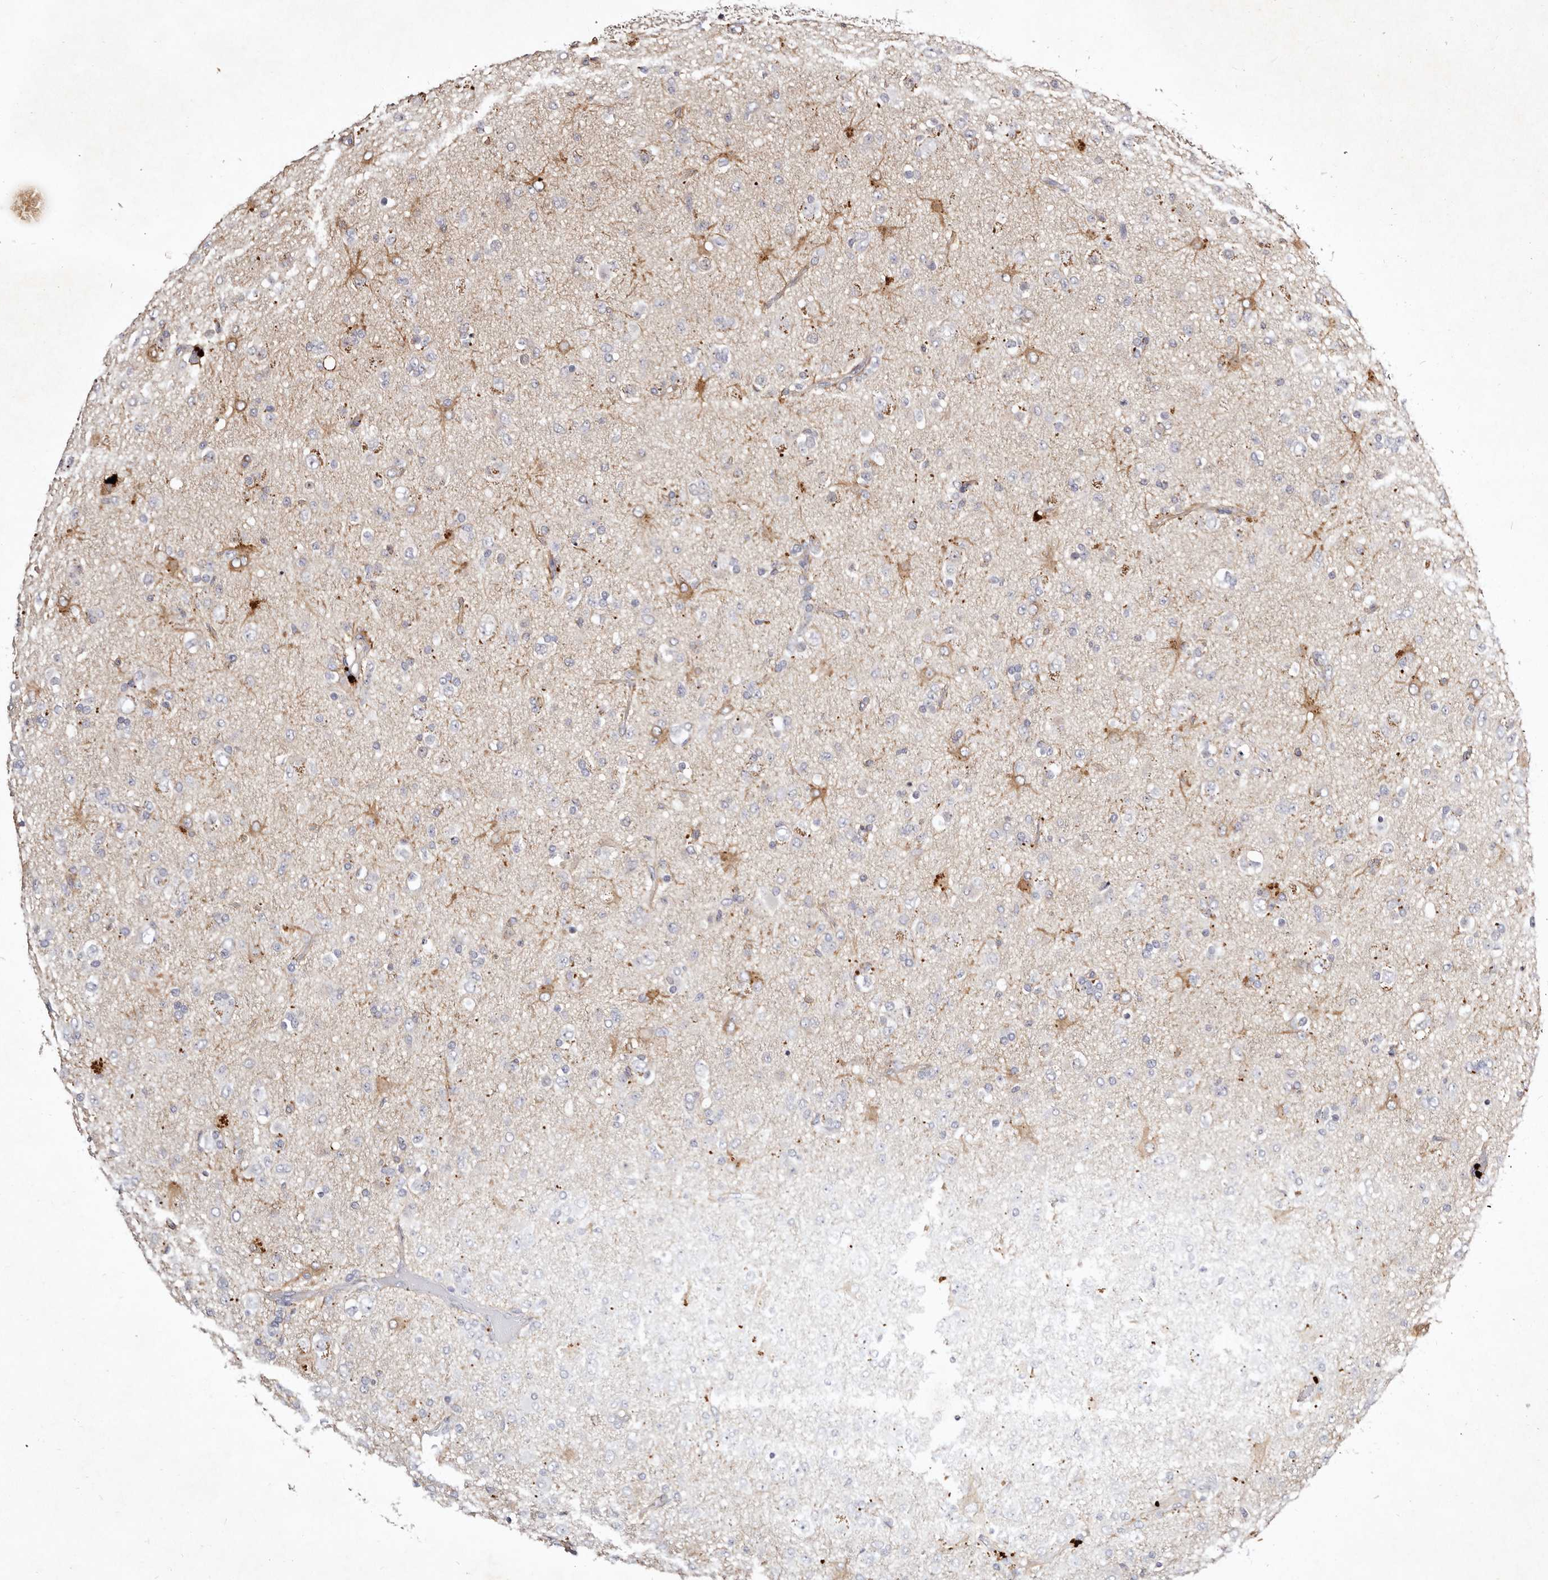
{"staining": {"intensity": "weak", "quantity": "<25%", "location": "cytoplasmic/membranous"}, "tissue": "glioma", "cell_type": "Tumor cells", "image_type": "cancer", "snomed": [{"axis": "morphology", "description": "Glioma, malignant, Low grade"}, {"axis": "topography", "description": "Brain"}], "caption": "Tumor cells show no significant protein positivity in glioma. The staining is performed using DAB (3,3'-diaminobenzidine) brown chromogen with nuclei counter-stained in using hematoxylin.", "gene": "MRPS33", "patient": {"sex": "male", "age": 65}}